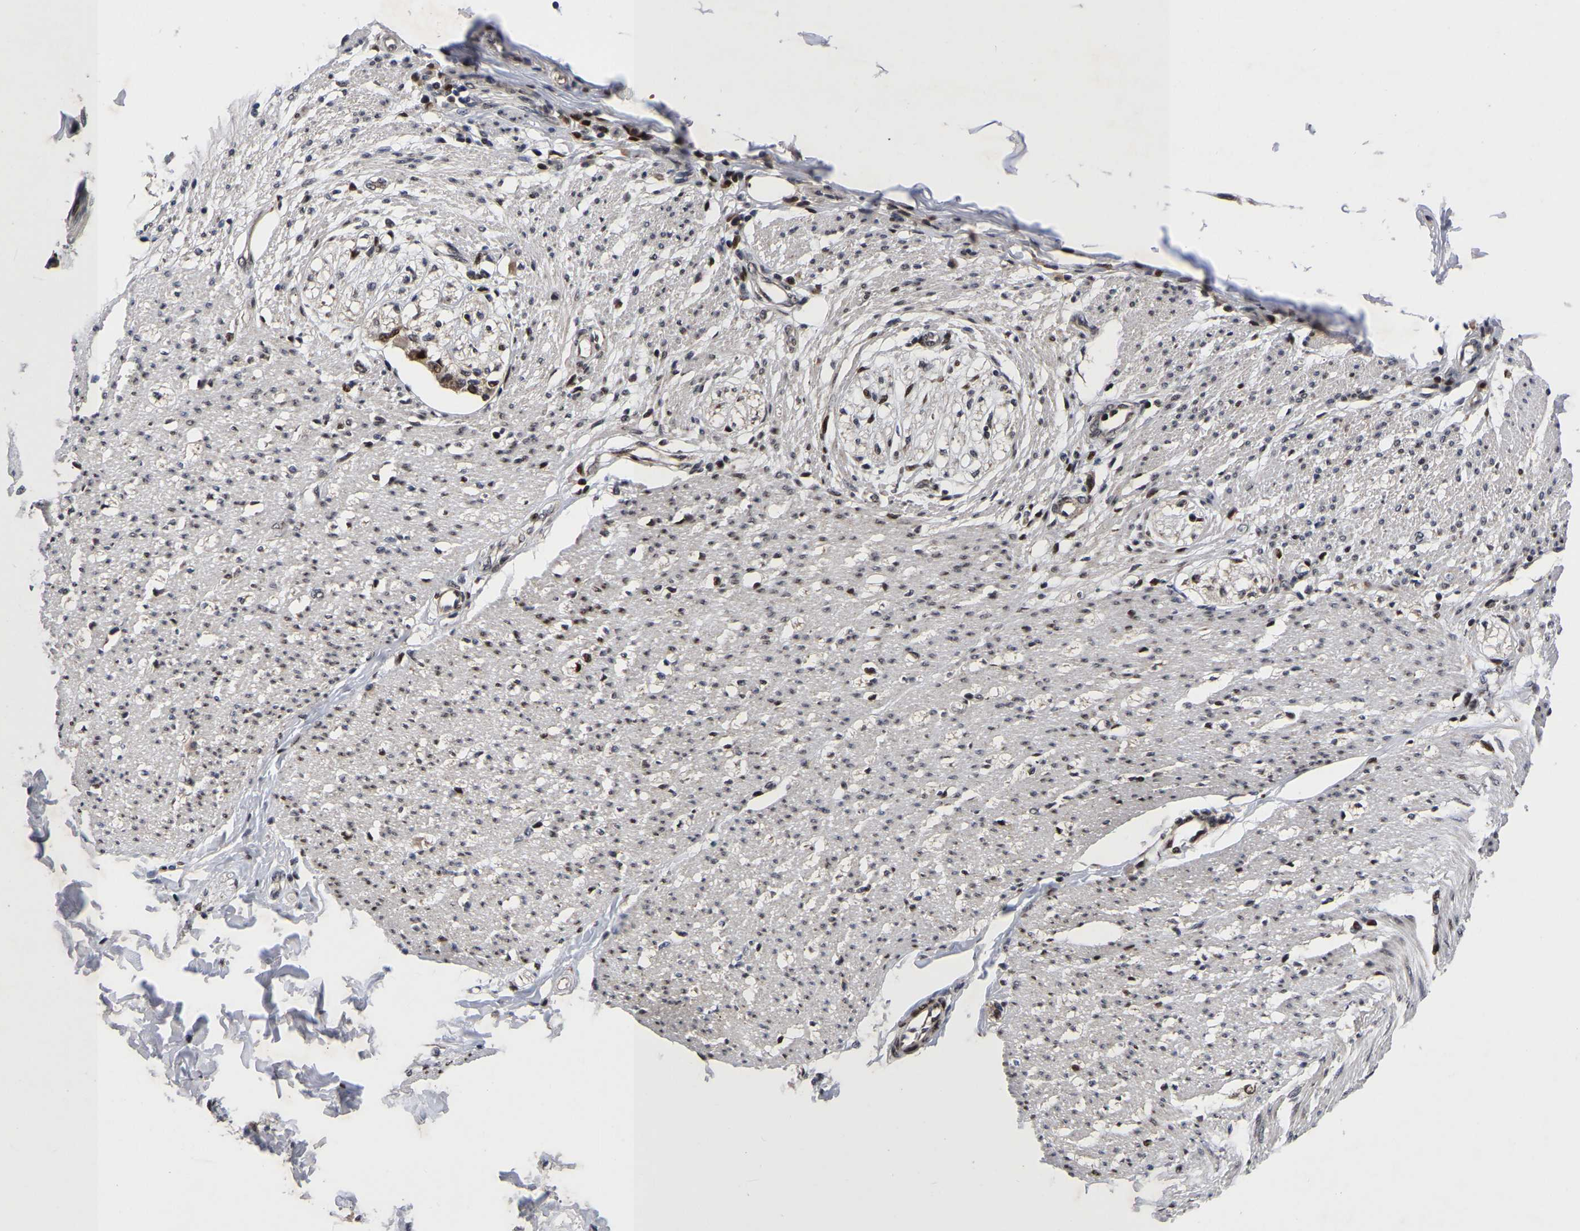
{"staining": {"intensity": "moderate", "quantity": "25%-75%", "location": "nuclear"}, "tissue": "smooth muscle", "cell_type": "Smooth muscle cells", "image_type": "normal", "snomed": [{"axis": "morphology", "description": "Normal tissue, NOS"}, {"axis": "morphology", "description": "Adenocarcinoma, NOS"}, {"axis": "topography", "description": "Colon"}, {"axis": "topography", "description": "Peripheral nerve tissue"}], "caption": "Unremarkable smooth muscle was stained to show a protein in brown. There is medium levels of moderate nuclear positivity in approximately 25%-75% of smooth muscle cells. The staining is performed using DAB brown chromogen to label protein expression. The nuclei are counter-stained blue using hematoxylin.", "gene": "JUNB", "patient": {"sex": "male", "age": 14}}